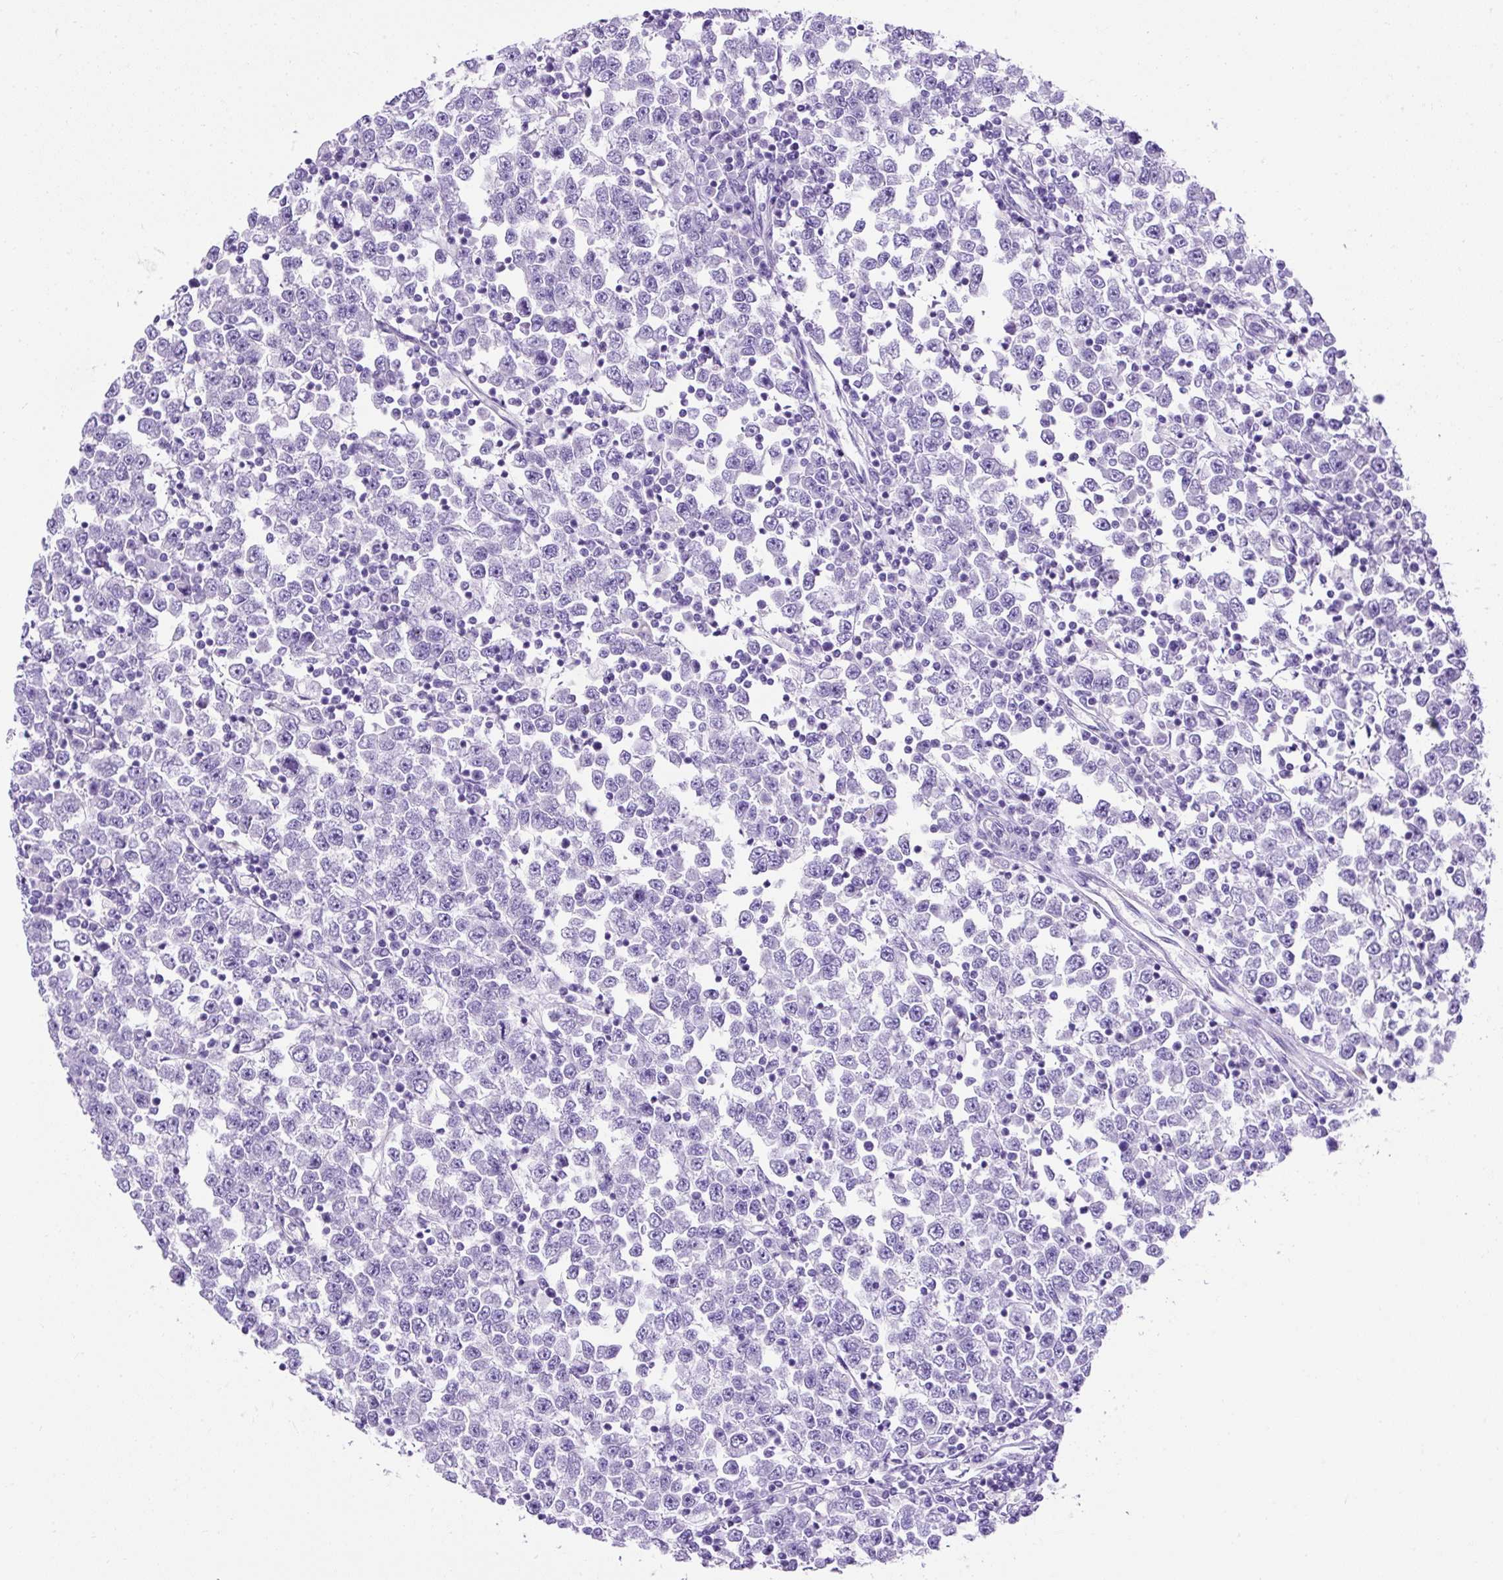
{"staining": {"intensity": "negative", "quantity": "none", "location": "none"}, "tissue": "testis cancer", "cell_type": "Tumor cells", "image_type": "cancer", "snomed": [{"axis": "morphology", "description": "Seminoma, NOS"}, {"axis": "topography", "description": "Testis"}], "caption": "Tumor cells are negative for protein expression in human testis seminoma.", "gene": "KRT12", "patient": {"sex": "male", "age": 65}}